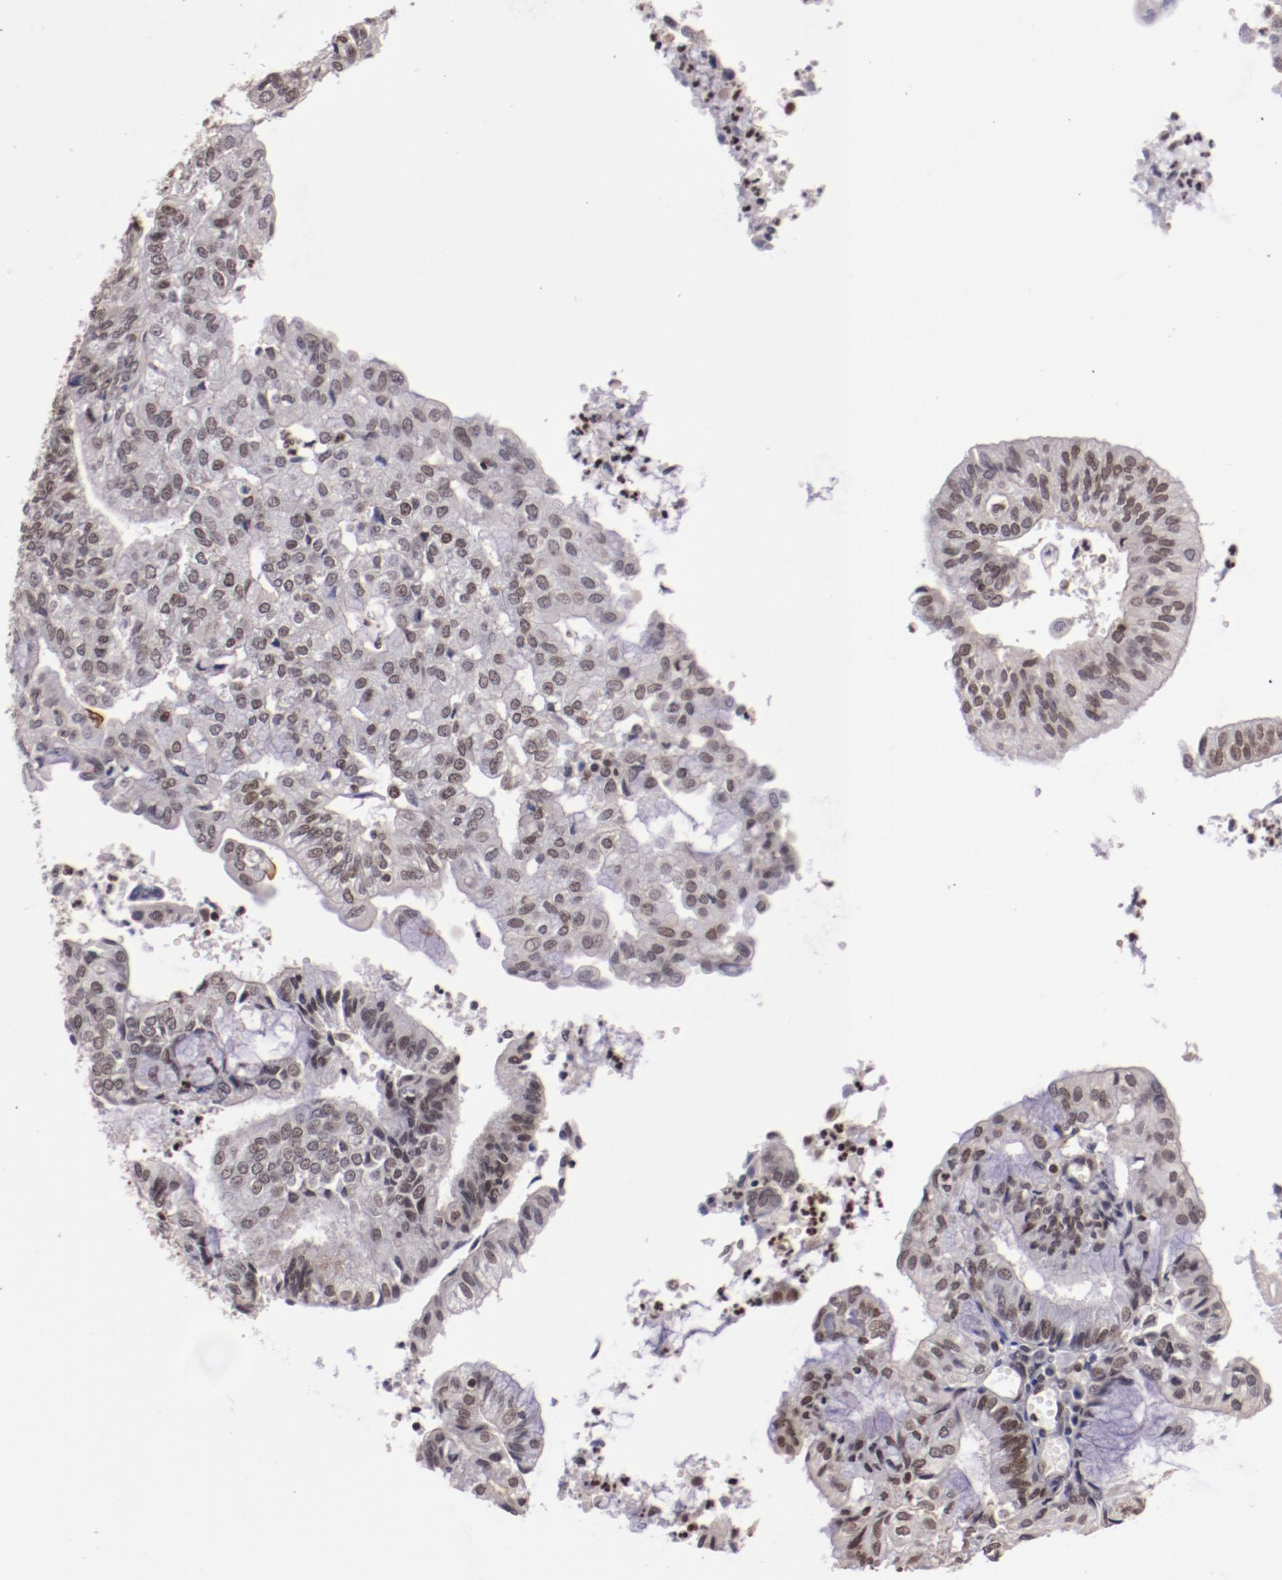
{"staining": {"intensity": "moderate", "quantity": "<25%", "location": "cytoplasmic/membranous"}, "tissue": "endometrial cancer", "cell_type": "Tumor cells", "image_type": "cancer", "snomed": [{"axis": "morphology", "description": "Adenocarcinoma, NOS"}, {"axis": "topography", "description": "Endometrium"}], "caption": "Immunohistochemistry of endometrial cancer (adenocarcinoma) shows low levels of moderate cytoplasmic/membranous staining in about <25% of tumor cells.", "gene": "STAG2", "patient": {"sex": "female", "age": 59}}